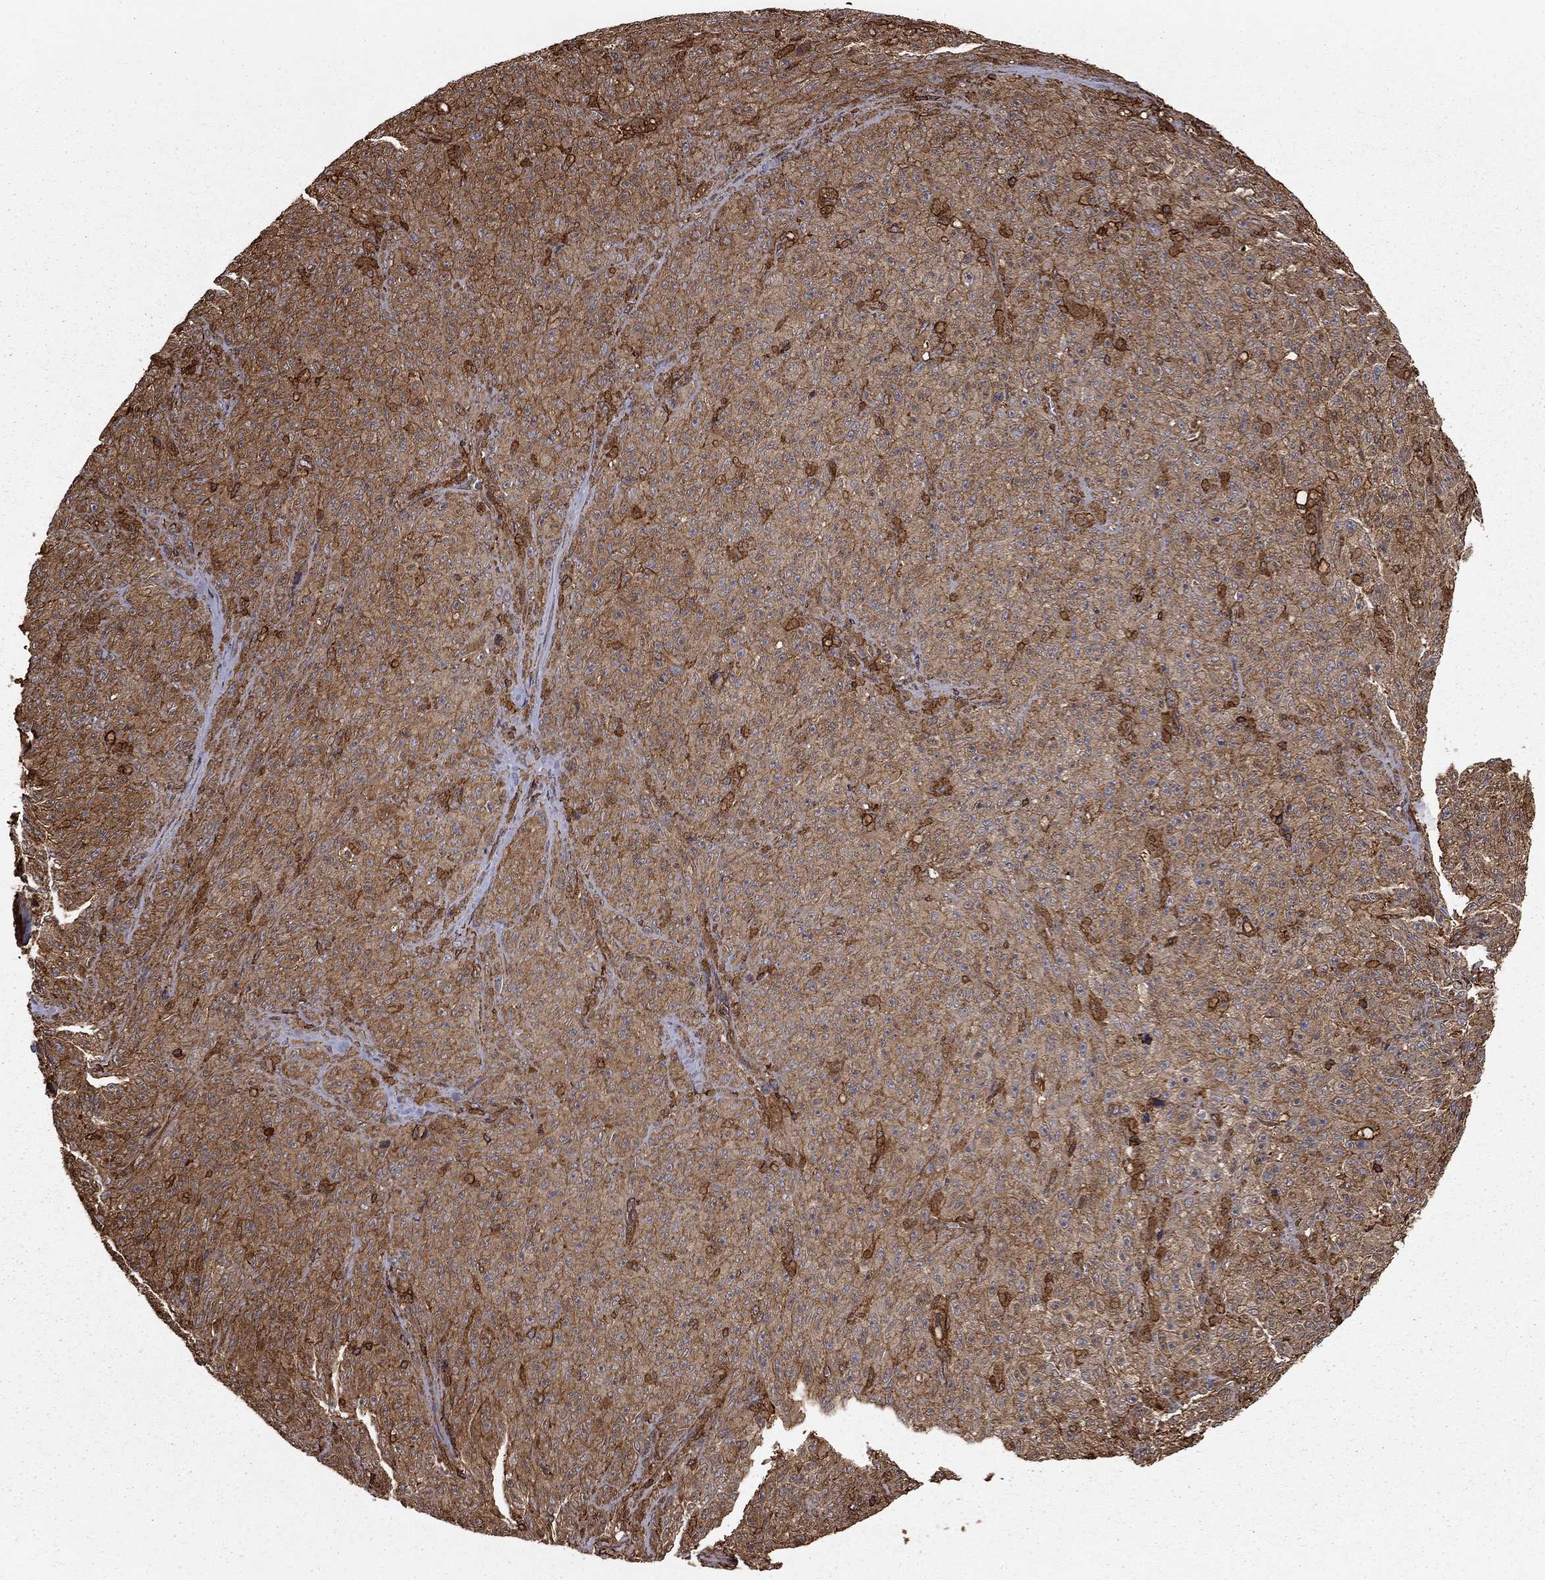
{"staining": {"intensity": "weak", "quantity": "25%-75%", "location": "cytoplasmic/membranous"}, "tissue": "melanoma", "cell_type": "Tumor cells", "image_type": "cancer", "snomed": [{"axis": "morphology", "description": "Malignant melanoma, NOS"}, {"axis": "topography", "description": "Skin"}], "caption": "A high-resolution micrograph shows IHC staining of malignant melanoma, which reveals weak cytoplasmic/membranous expression in approximately 25%-75% of tumor cells. (DAB = brown stain, brightfield microscopy at high magnification).", "gene": "HABP4", "patient": {"sex": "female", "age": 82}}